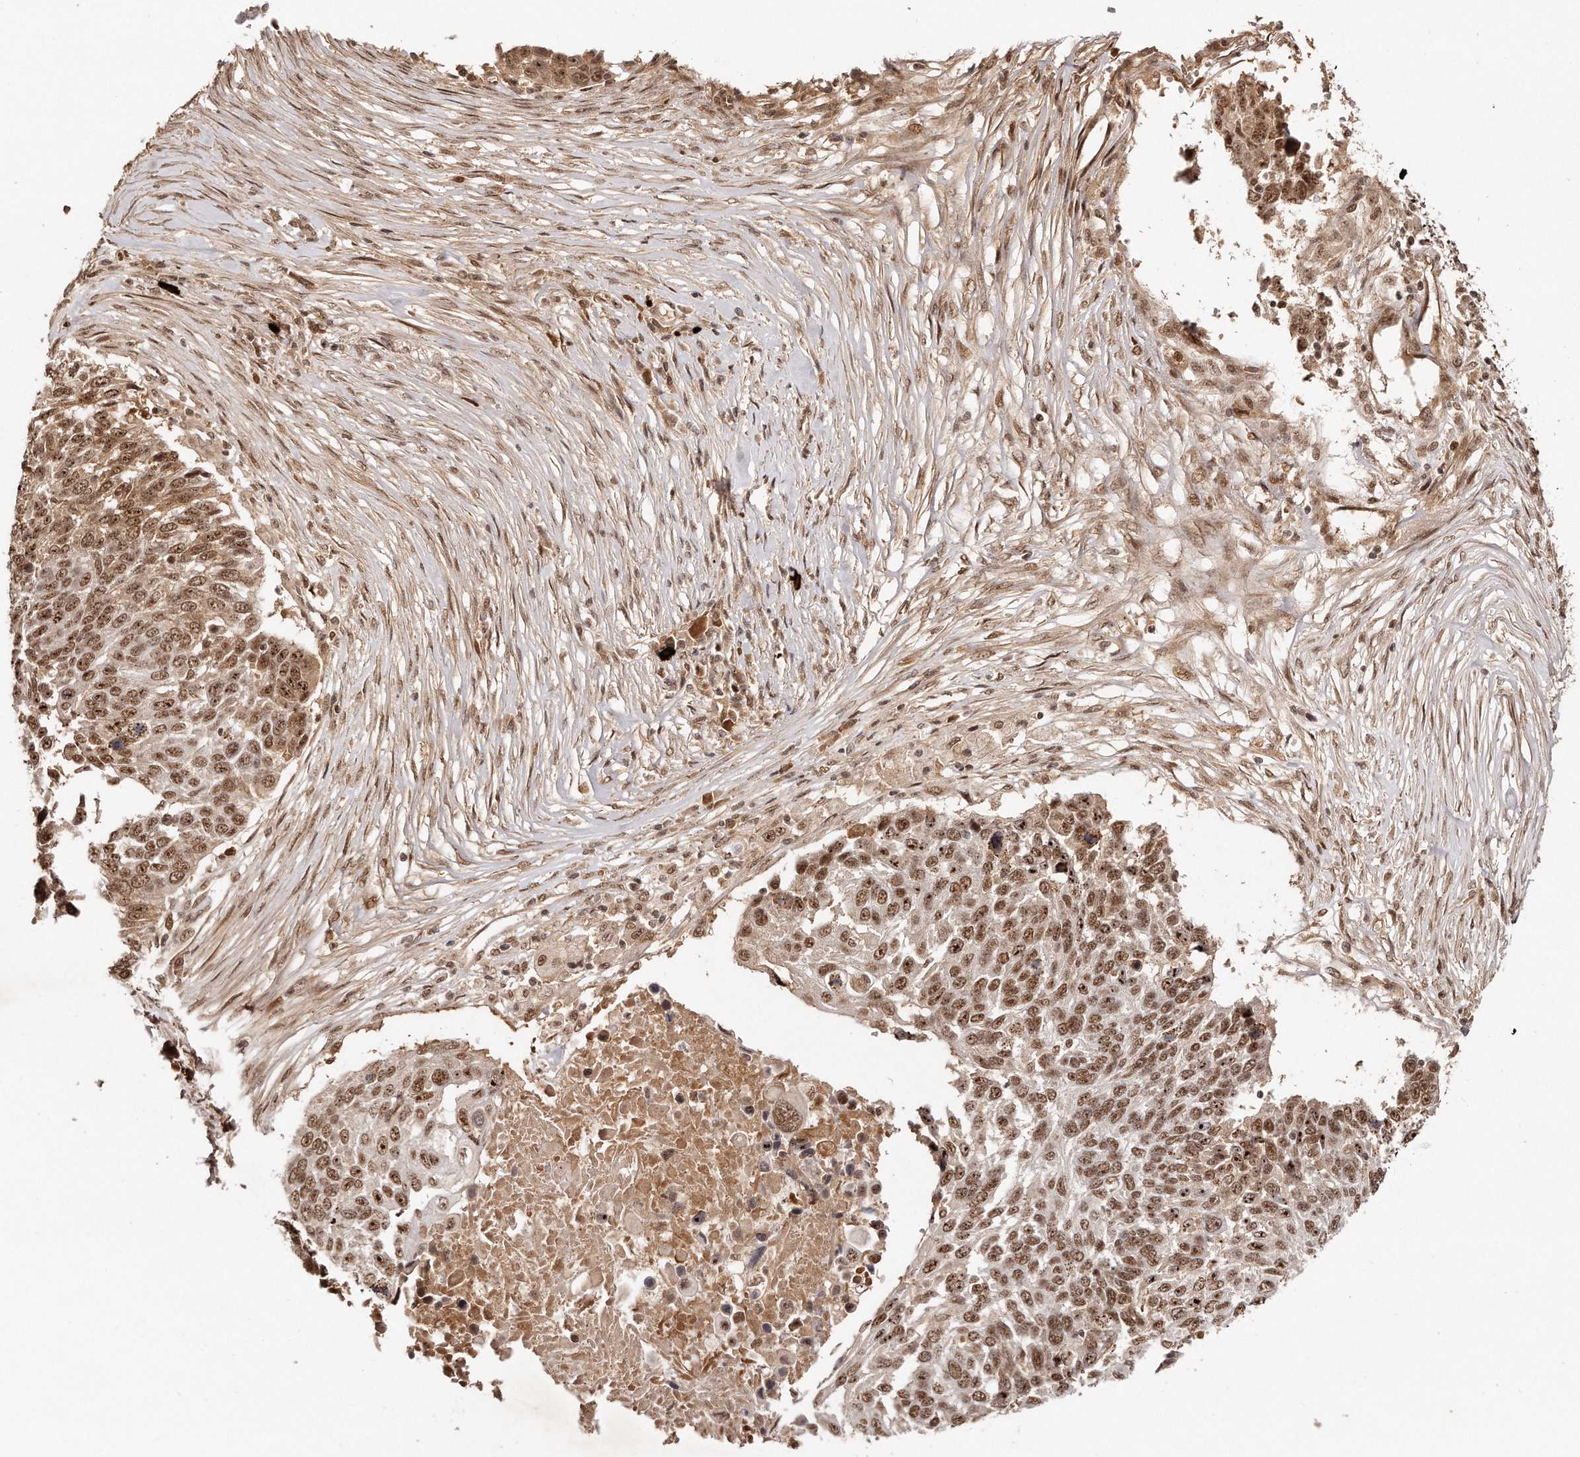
{"staining": {"intensity": "moderate", "quantity": ">75%", "location": "nuclear"}, "tissue": "lung cancer", "cell_type": "Tumor cells", "image_type": "cancer", "snomed": [{"axis": "morphology", "description": "Squamous cell carcinoma, NOS"}, {"axis": "topography", "description": "Lung"}], "caption": "Protein expression analysis of lung cancer (squamous cell carcinoma) demonstrates moderate nuclear positivity in approximately >75% of tumor cells. The staining was performed using DAB, with brown indicating positive protein expression. Nuclei are stained blue with hematoxylin.", "gene": "SOX4", "patient": {"sex": "male", "age": 66}}